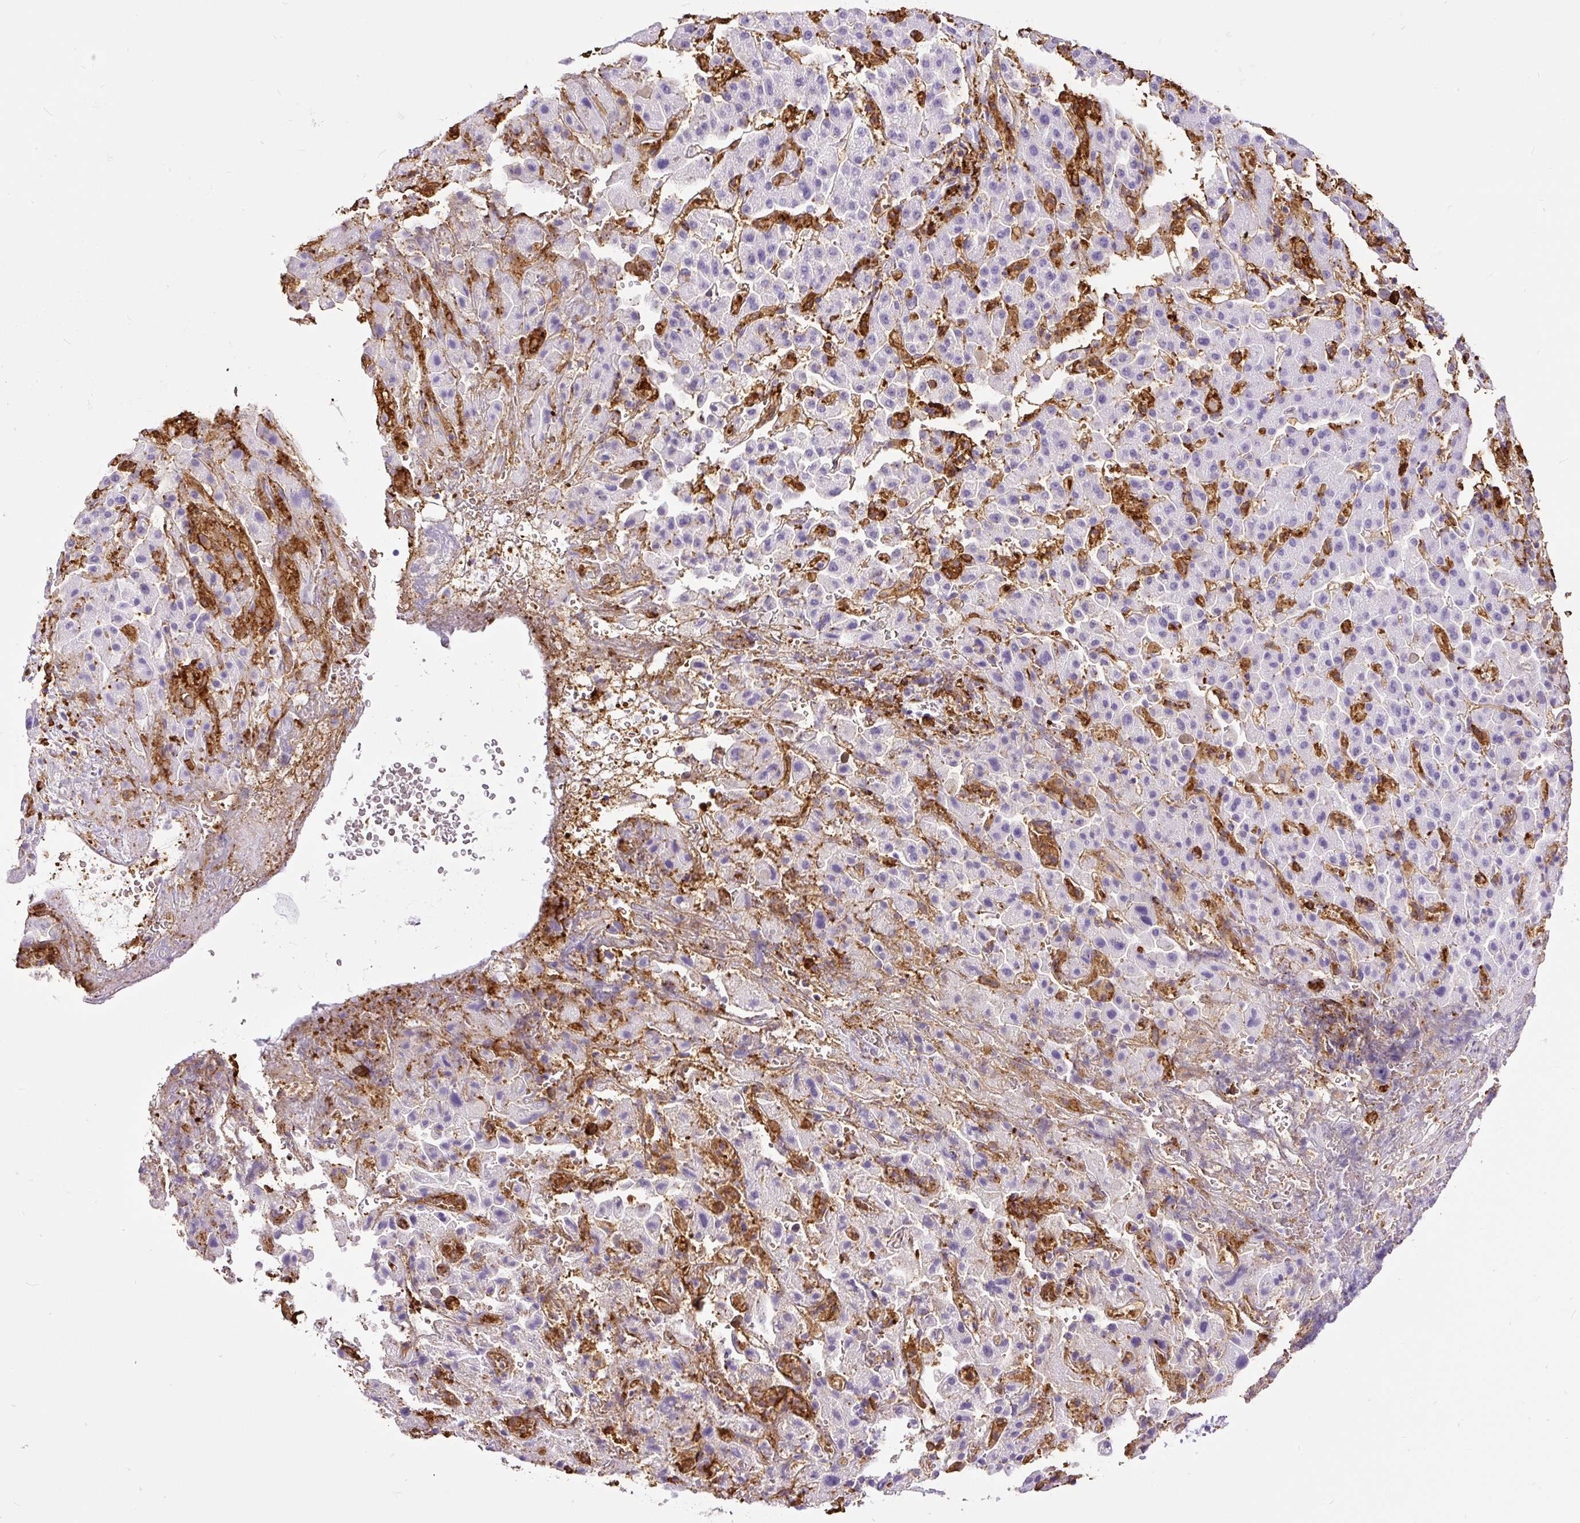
{"staining": {"intensity": "negative", "quantity": "none", "location": "none"}, "tissue": "liver cancer", "cell_type": "Tumor cells", "image_type": "cancer", "snomed": [{"axis": "morphology", "description": "Cholangiocarcinoma"}, {"axis": "topography", "description": "Liver"}], "caption": "An immunohistochemistry (IHC) histopathology image of liver cancer is shown. There is no staining in tumor cells of liver cancer.", "gene": "HLA-DRA", "patient": {"sex": "female", "age": 52}}